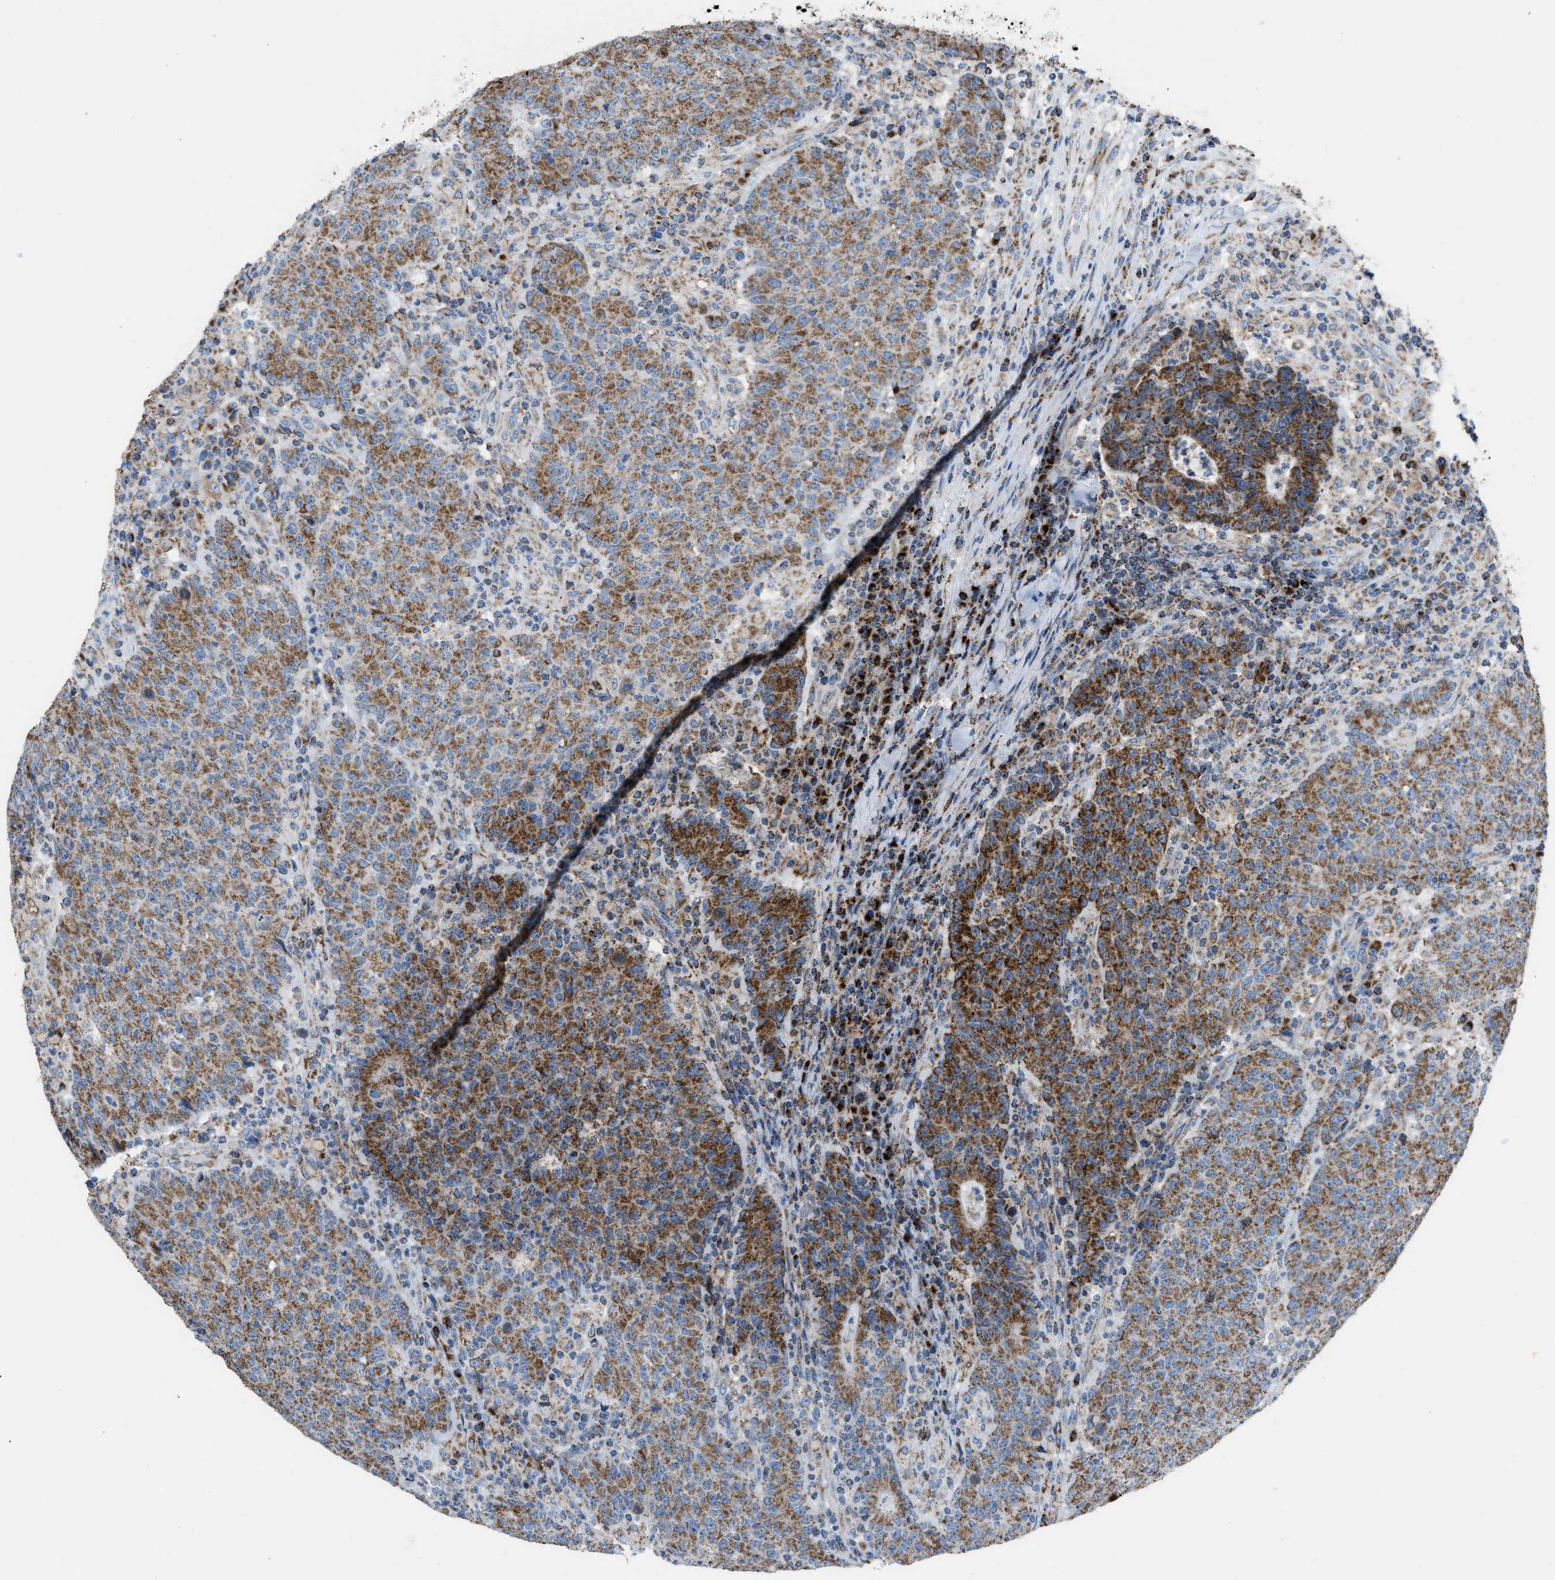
{"staining": {"intensity": "strong", "quantity": ">75%", "location": "cytoplasmic/membranous"}, "tissue": "colorectal cancer", "cell_type": "Tumor cells", "image_type": "cancer", "snomed": [{"axis": "morphology", "description": "Adenocarcinoma, NOS"}, {"axis": "topography", "description": "Colon"}], "caption": "A photomicrograph showing strong cytoplasmic/membranous positivity in approximately >75% of tumor cells in colorectal adenocarcinoma, as visualized by brown immunohistochemical staining.", "gene": "ETFB", "patient": {"sex": "female", "age": 75}}